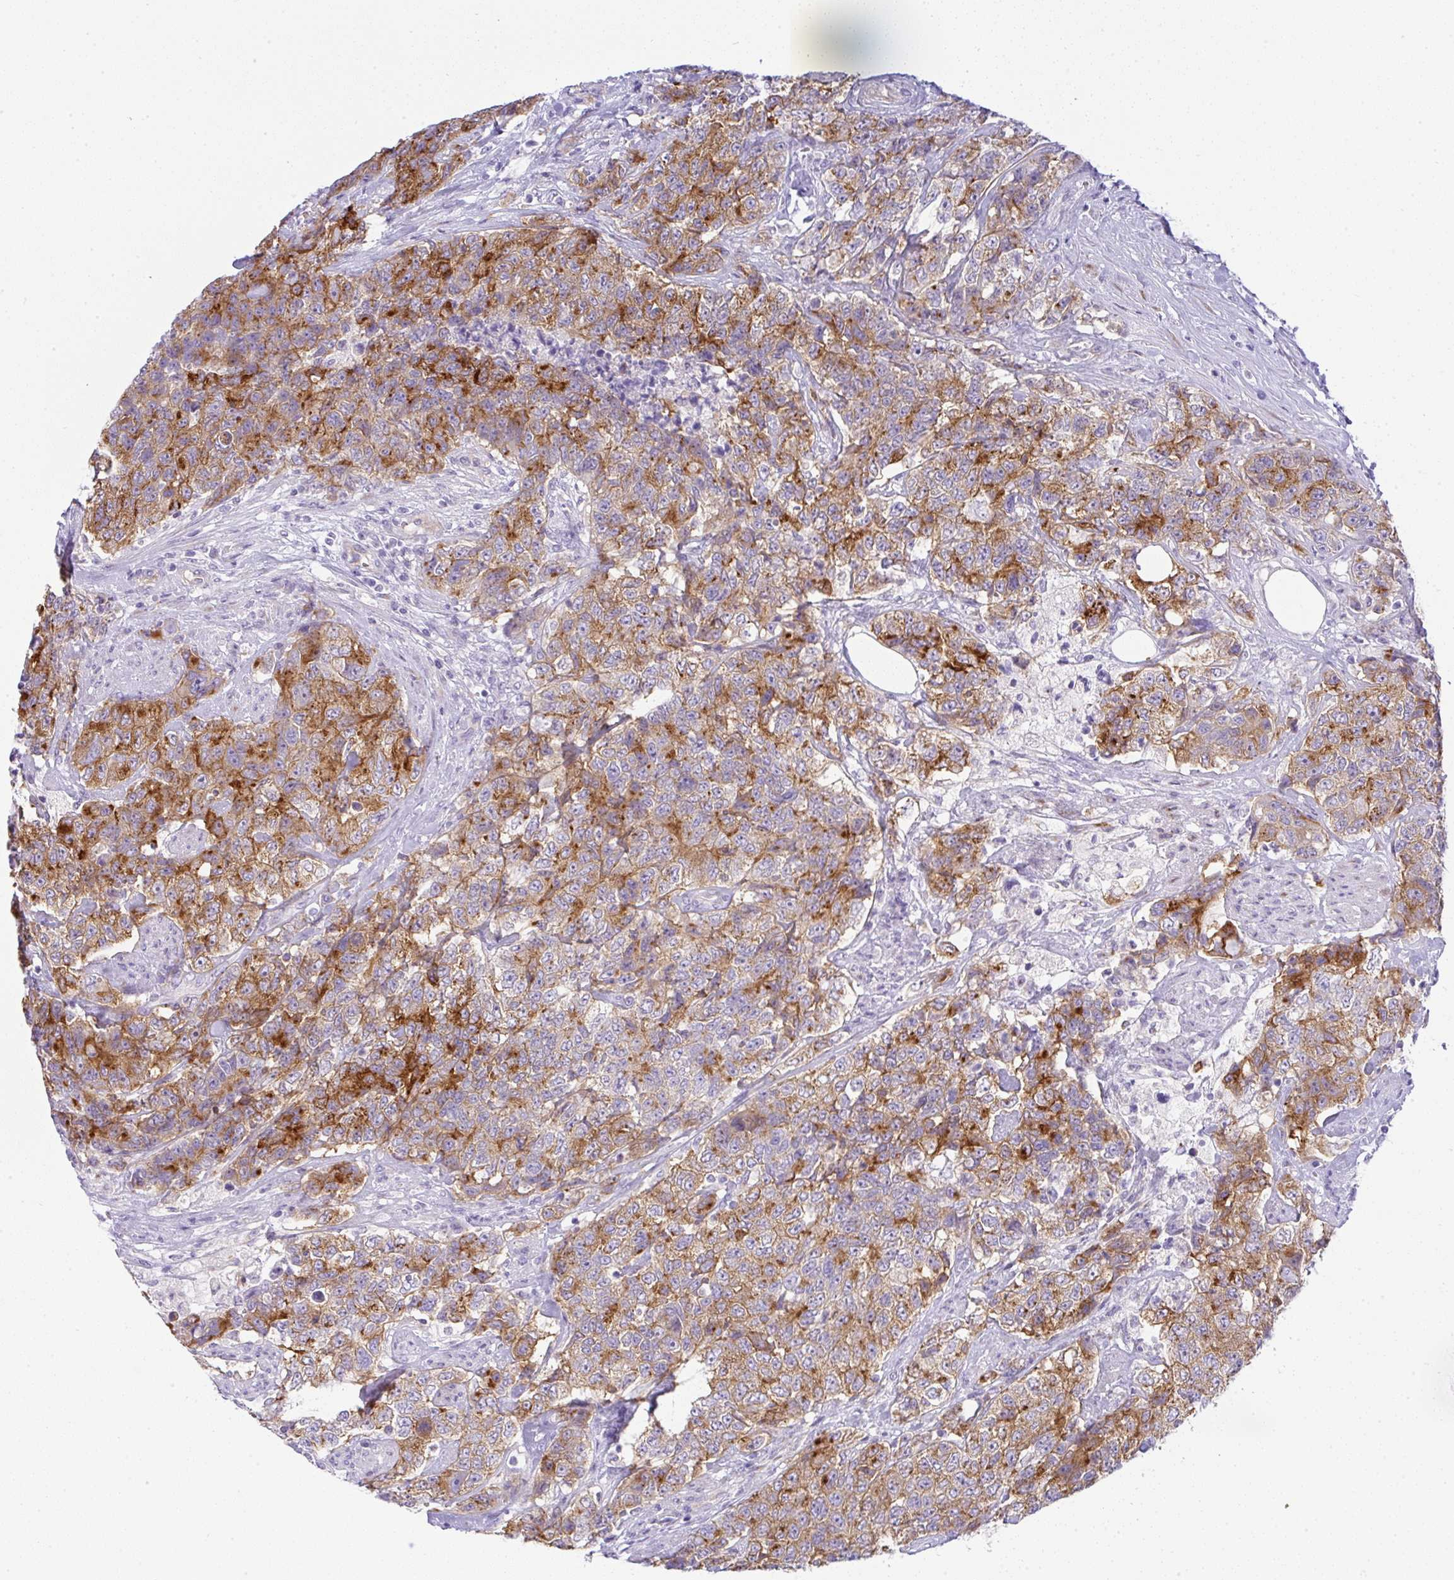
{"staining": {"intensity": "moderate", "quantity": ">75%", "location": "cytoplasmic/membranous"}, "tissue": "urothelial cancer", "cell_type": "Tumor cells", "image_type": "cancer", "snomed": [{"axis": "morphology", "description": "Urothelial carcinoma, High grade"}, {"axis": "topography", "description": "Urinary bladder"}], "caption": "This is a histology image of immunohistochemistry (IHC) staining of urothelial carcinoma (high-grade), which shows moderate staining in the cytoplasmic/membranous of tumor cells.", "gene": "FAM177A1", "patient": {"sex": "female", "age": 78}}